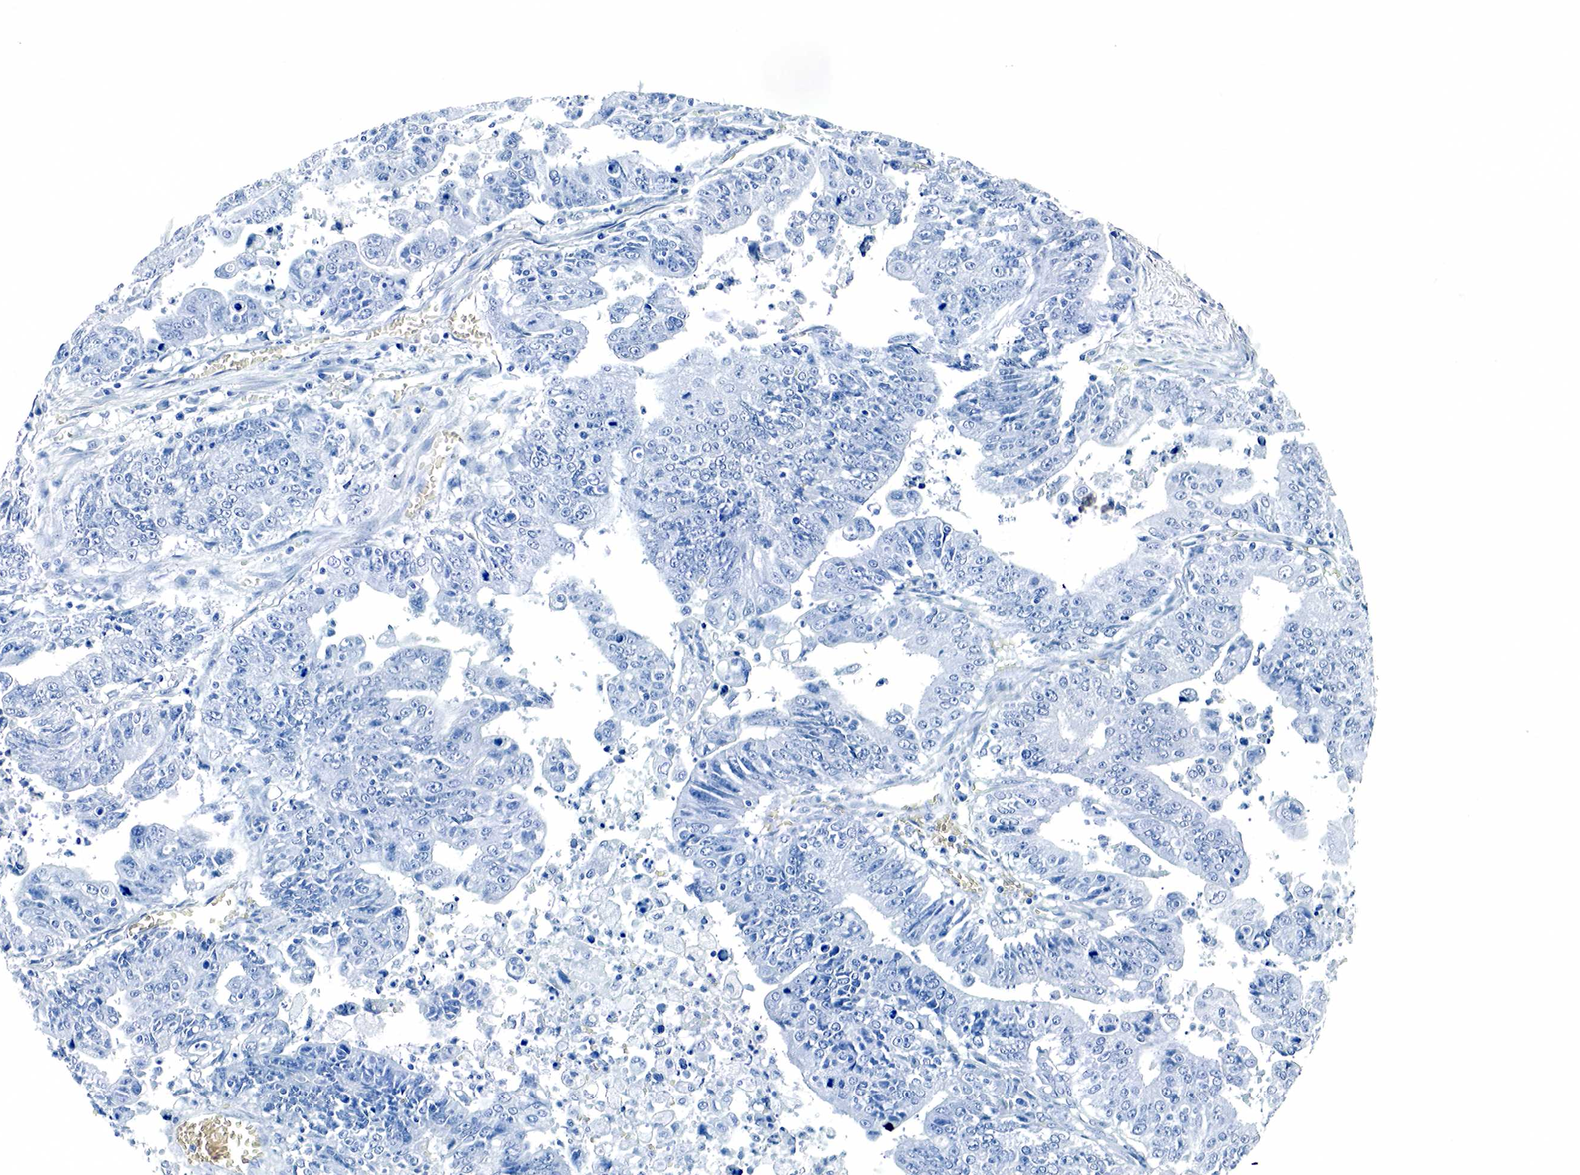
{"staining": {"intensity": "negative", "quantity": "none", "location": "none"}, "tissue": "liver cancer", "cell_type": "Tumor cells", "image_type": "cancer", "snomed": [{"axis": "morphology", "description": "Carcinoma, Hepatocellular, NOS"}, {"axis": "topography", "description": "Liver"}], "caption": "The immunohistochemistry micrograph has no significant positivity in tumor cells of liver cancer (hepatocellular carcinoma) tissue.", "gene": "GAST", "patient": {"sex": "female", "age": 52}}